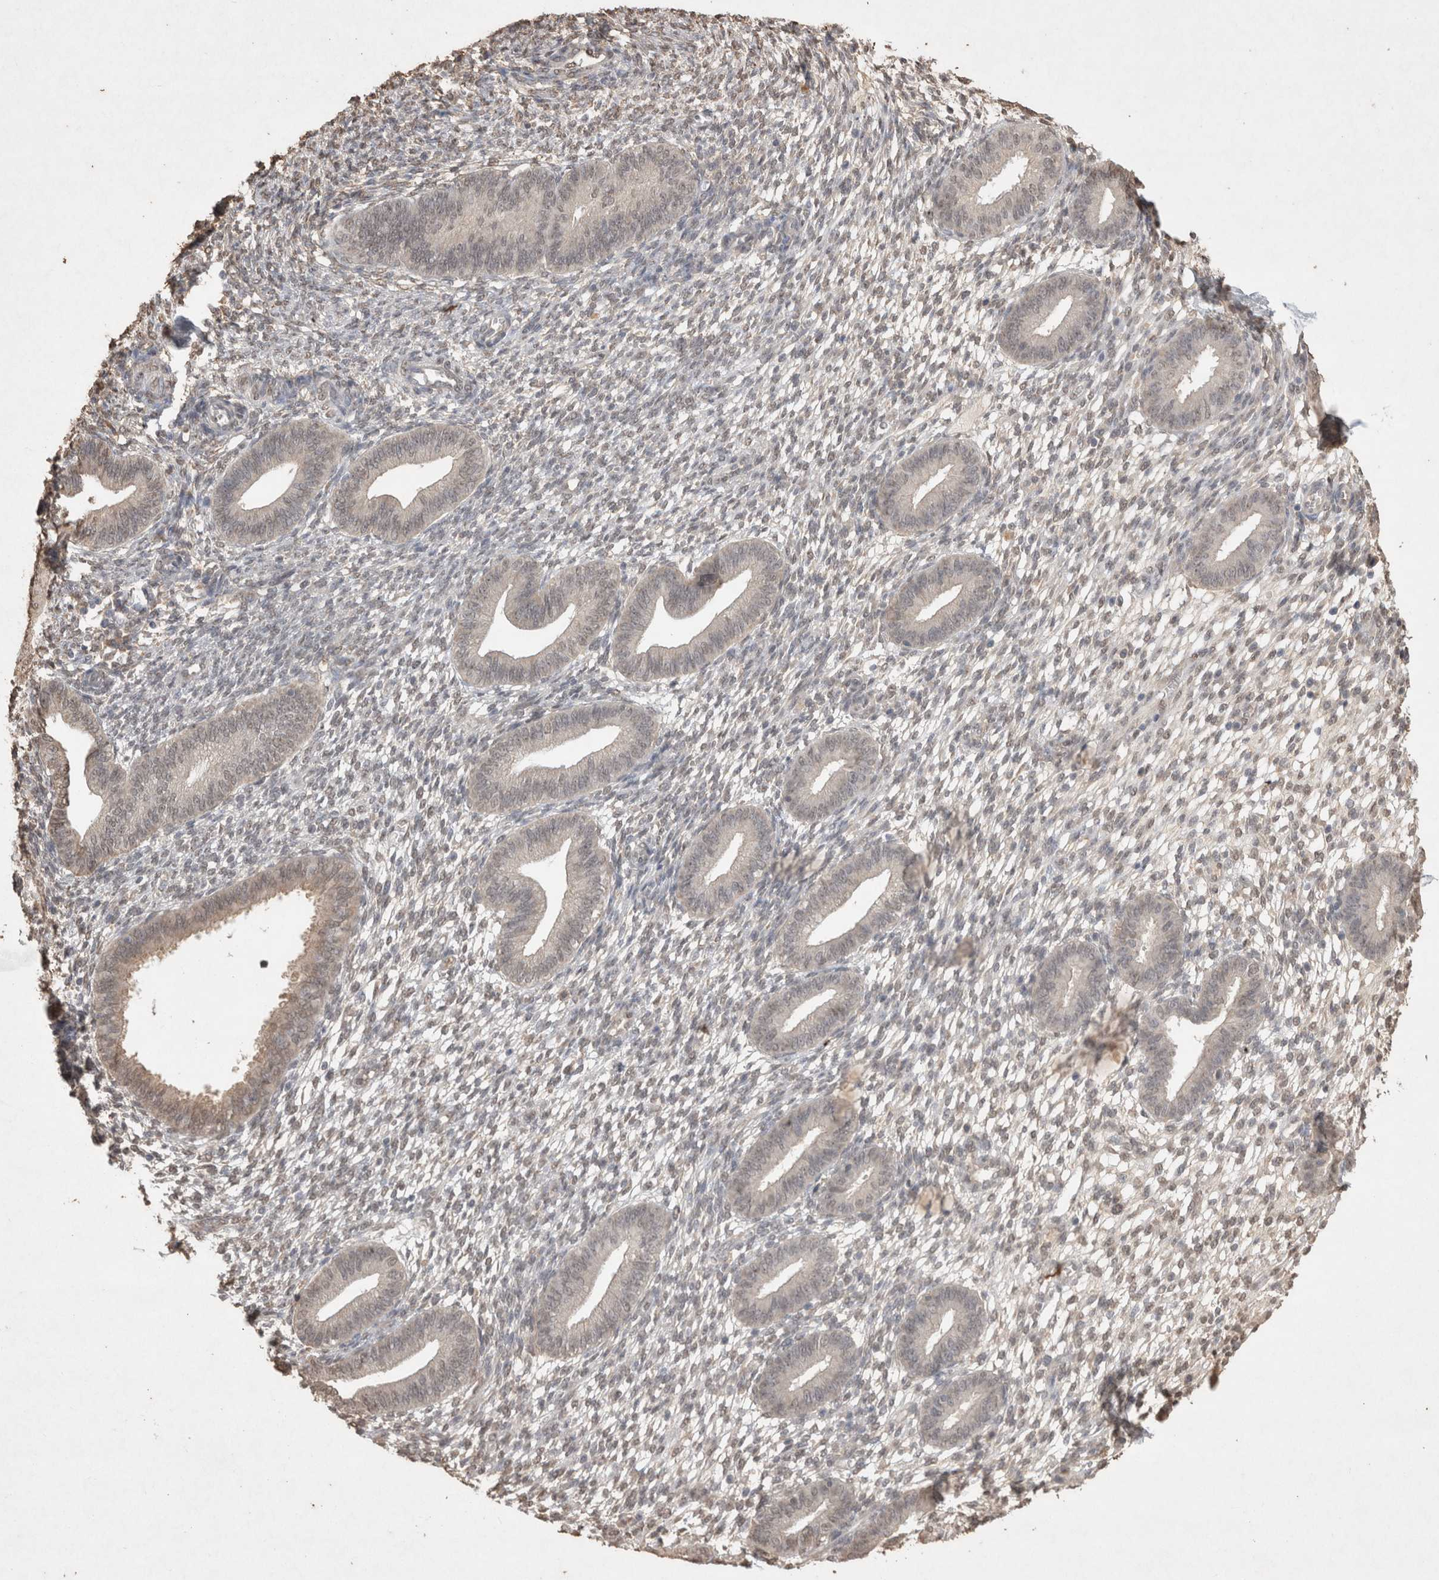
{"staining": {"intensity": "weak", "quantity": "25%-75%", "location": "nuclear"}, "tissue": "endometrium", "cell_type": "Cells in endometrial stroma", "image_type": "normal", "snomed": [{"axis": "morphology", "description": "Normal tissue, NOS"}, {"axis": "topography", "description": "Endometrium"}], "caption": "An immunohistochemistry (IHC) photomicrograph of benign tissue is shown. Protein staining in brown labels weak nuclear positivity in endometrium within cells in endometrial stroma.", "gene": "MLX", "patient": {"sex": "female", "age": 46}}